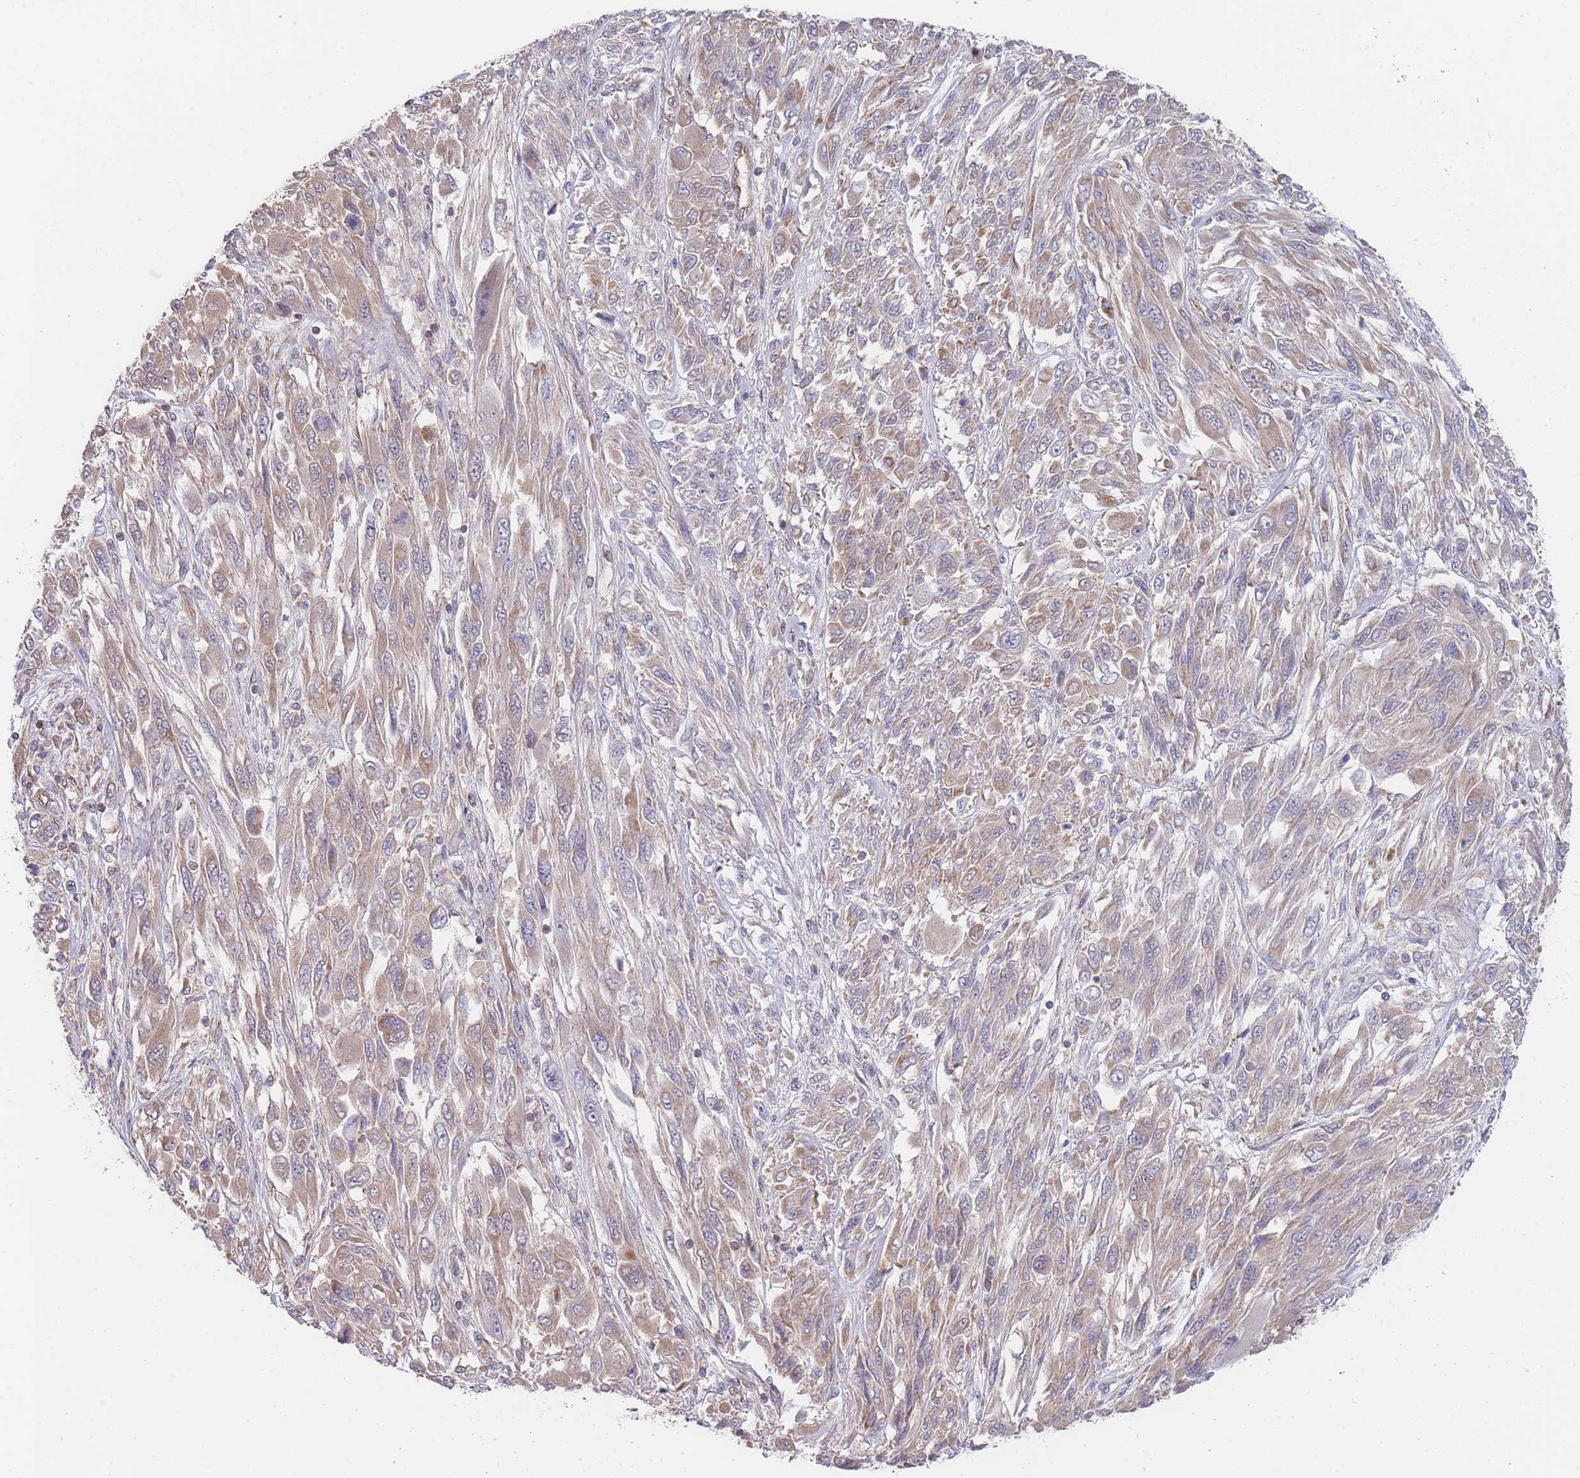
{"staining": {"intensity": "weak", "quantity": ">75%", "location": "cytoplasmic/membranous"}, "tissue": "melanoma", "cell_type": "Tumor cells", "image_type": "cancer", "snomed": [{"axis": "morphology", "description": "Malignant melanoma, NOS"}, {"axis": "topography", "description": "Skin"}], "caption": "Melanoma stained with immunohistochemistry exhibits weak cytoplasmic/membranous expression in approximately >75% of tumor cells.", "gene": "MRPS18B", "patient": {"sex": "female", "age": 91}}